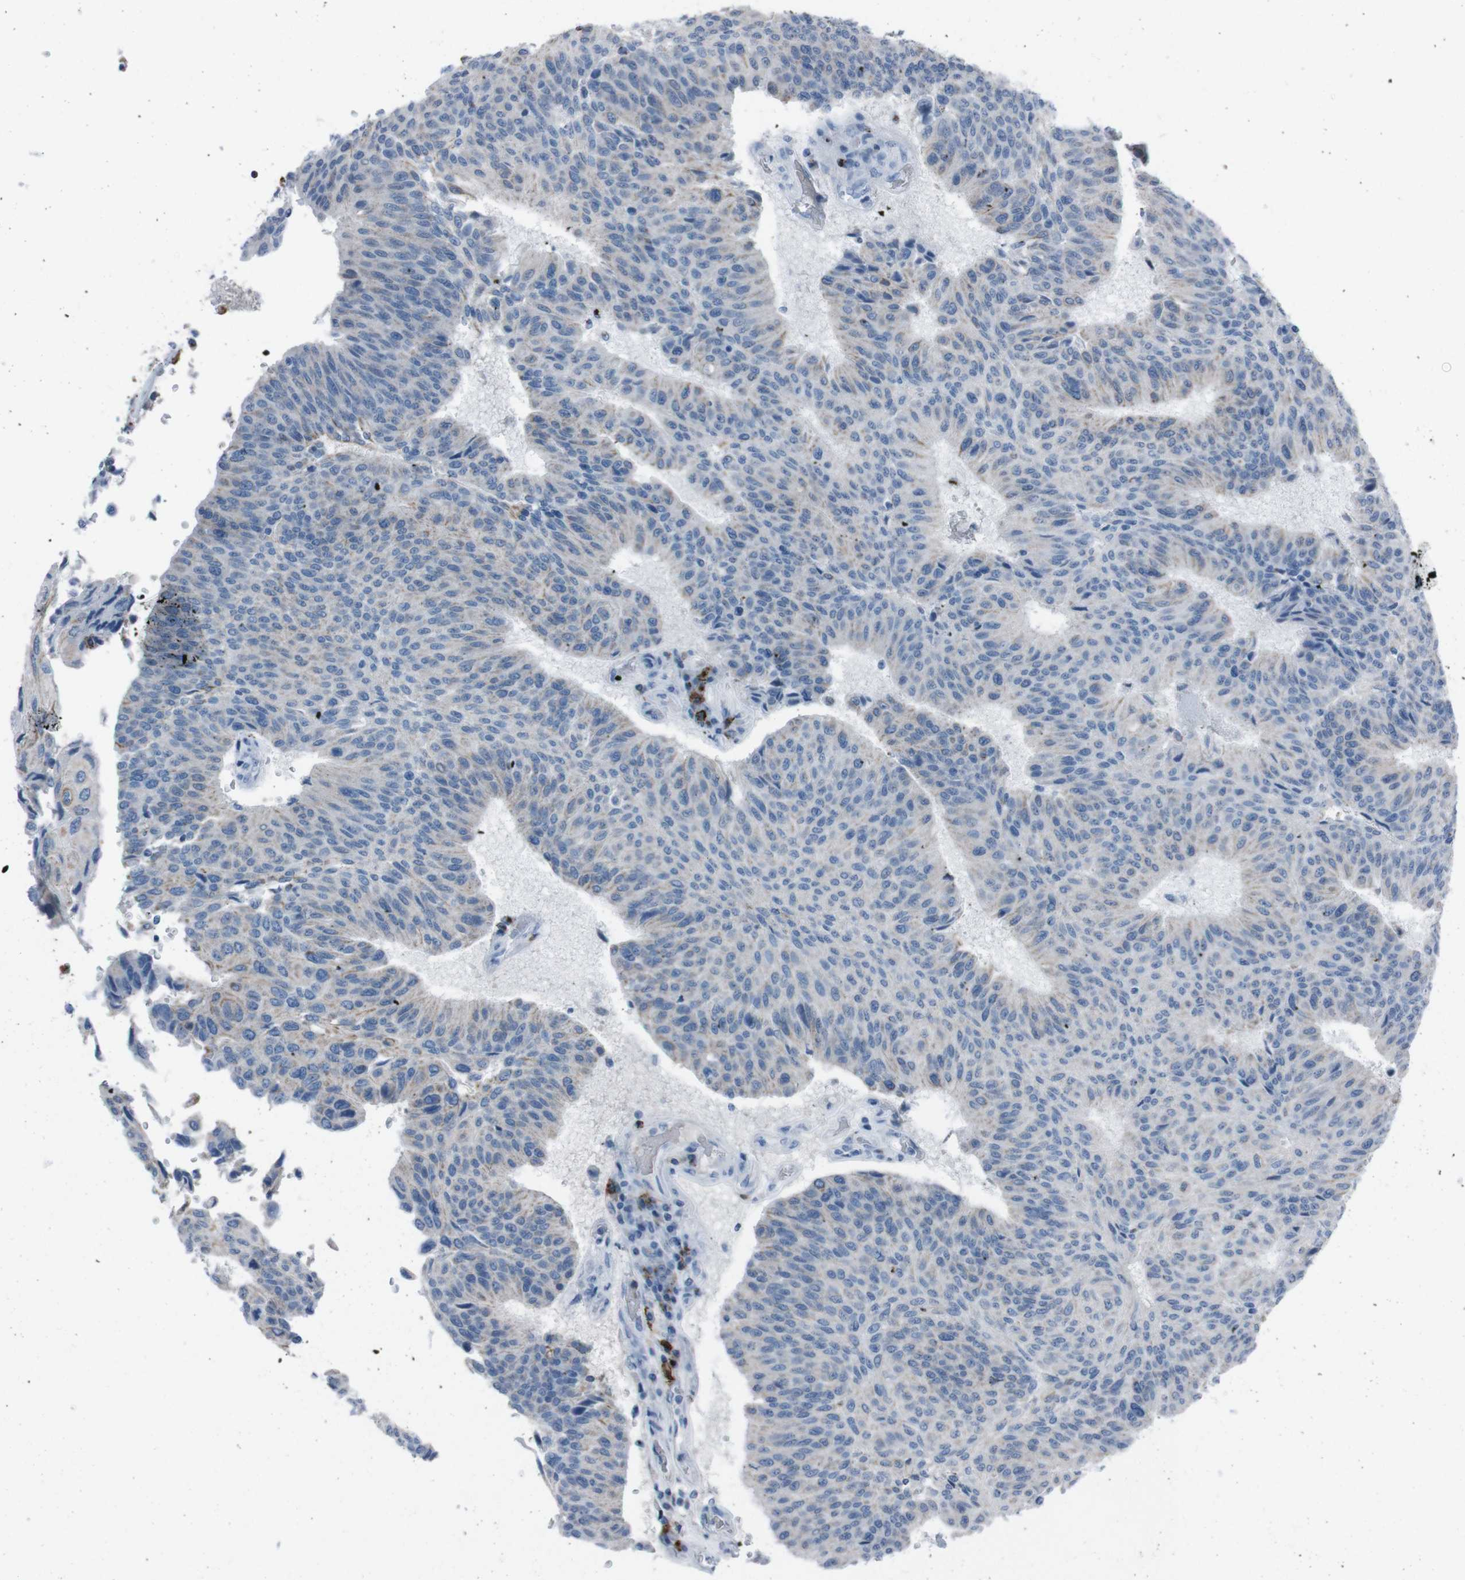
{"staining": {"intensity": "moderate", "quantity": "<25%", "location": "cytoplasmic/membranous"}, "tissue": "urothelial cancer", "cell_type": "Tumor cells", "image_type": "cancer", "snomed": [{"axis": "morphology", "description": "Urothelial carcinoma, High grade"}, {"axis": "topography", "description": "Urinary bladder"}], "caption": "A brown stain labels moderate cytoplasmic/membranous staining of a protein in high-grade urothelial carcinoma tumor cells.", "gene": "ST6GAL1", "patient": {"sex": "male", "age": 66}}